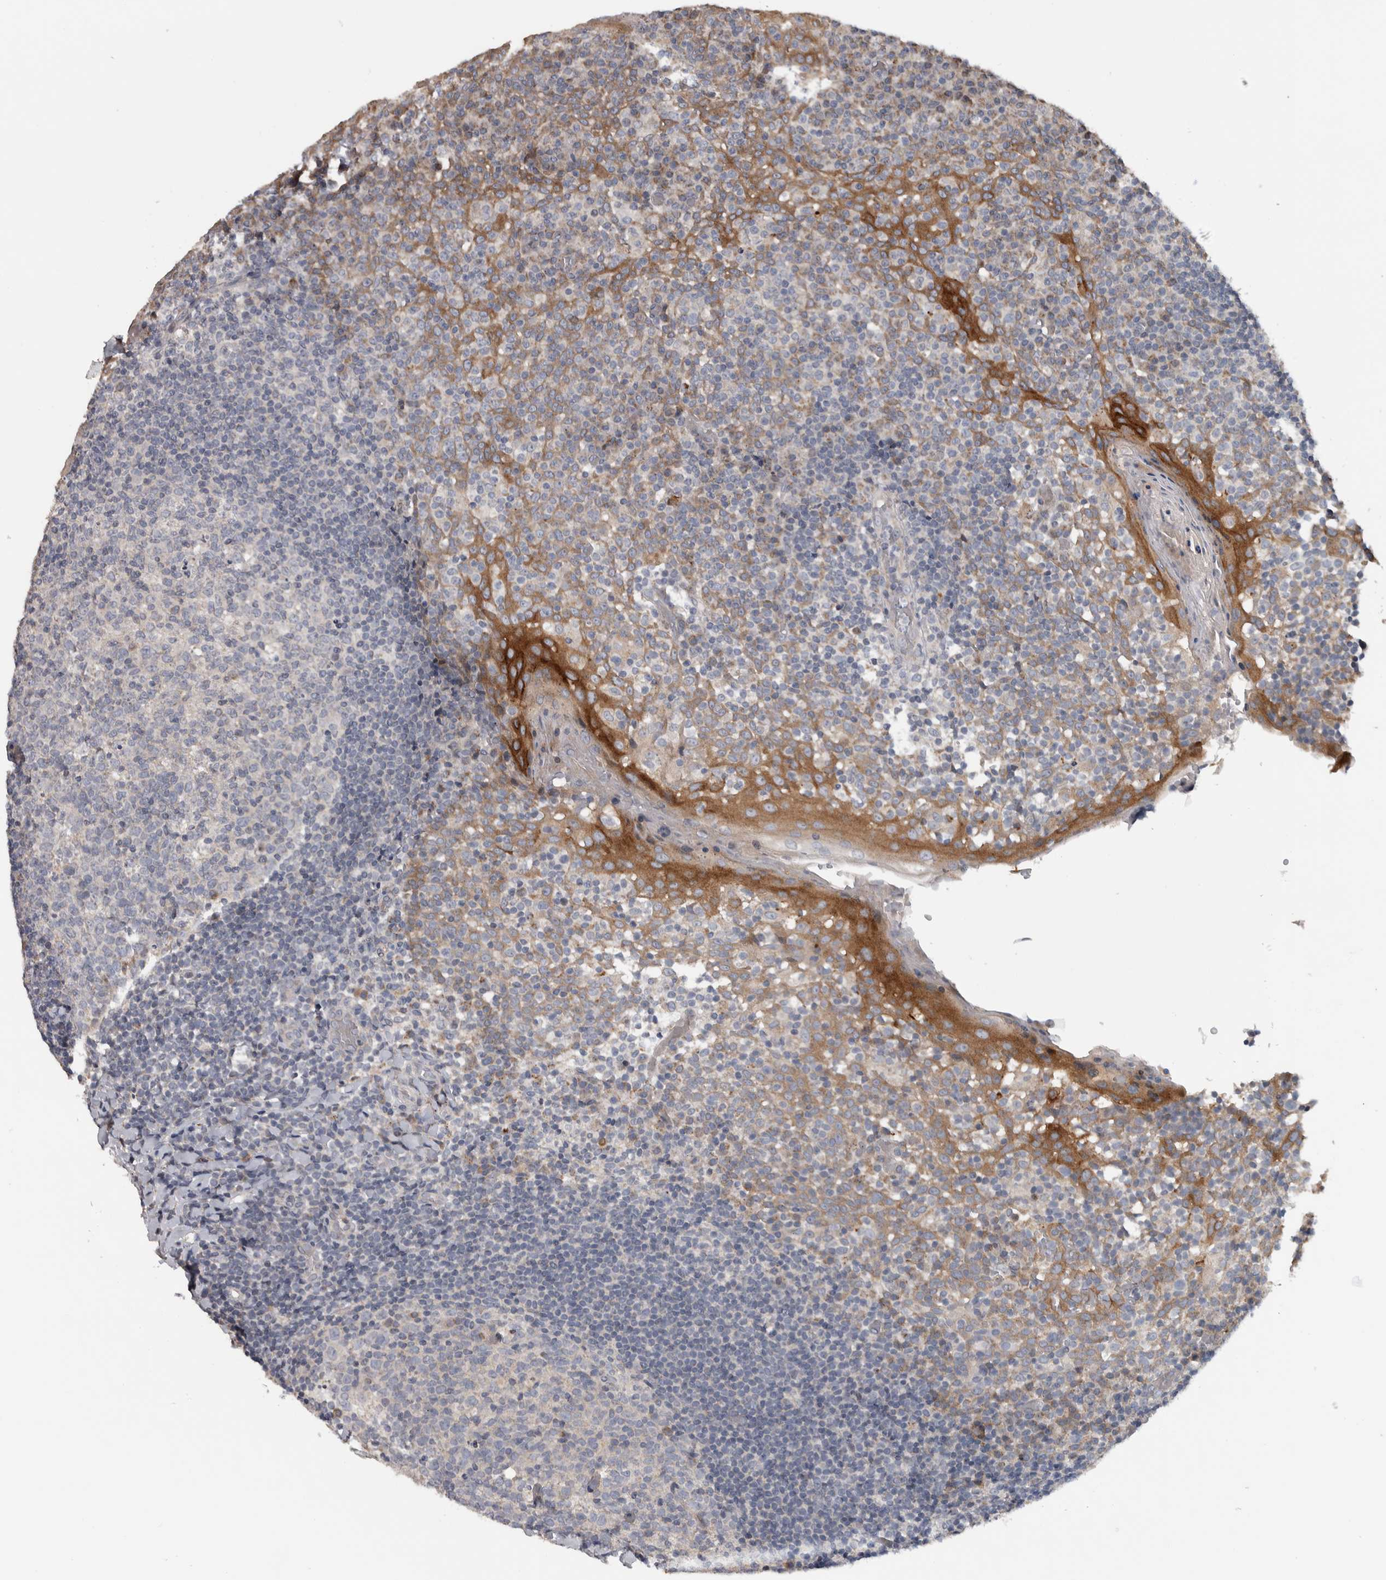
{"staining": {"intensity": "negative", "quantity": "none", "location": "none"}, "tissue": "tonsil", "cell_type": "Germinal center cells", "image_type": "normal", "snomed": [{"axis": "morphology", "description": "Normal tissue, NOS"}, {"axis": "topography", "description": "Tonsil"}], "caption": "Germinal center cells are negative for brown protein staining in unremarkable tonsil. Brightfield microscopy of immunohistochemistry (IHC) stained with DAB (brown) and hematoxylin (blue), captured at high magnification.", "gene": "FAM83G", "patient": {"sex": "female", "age": 19}}